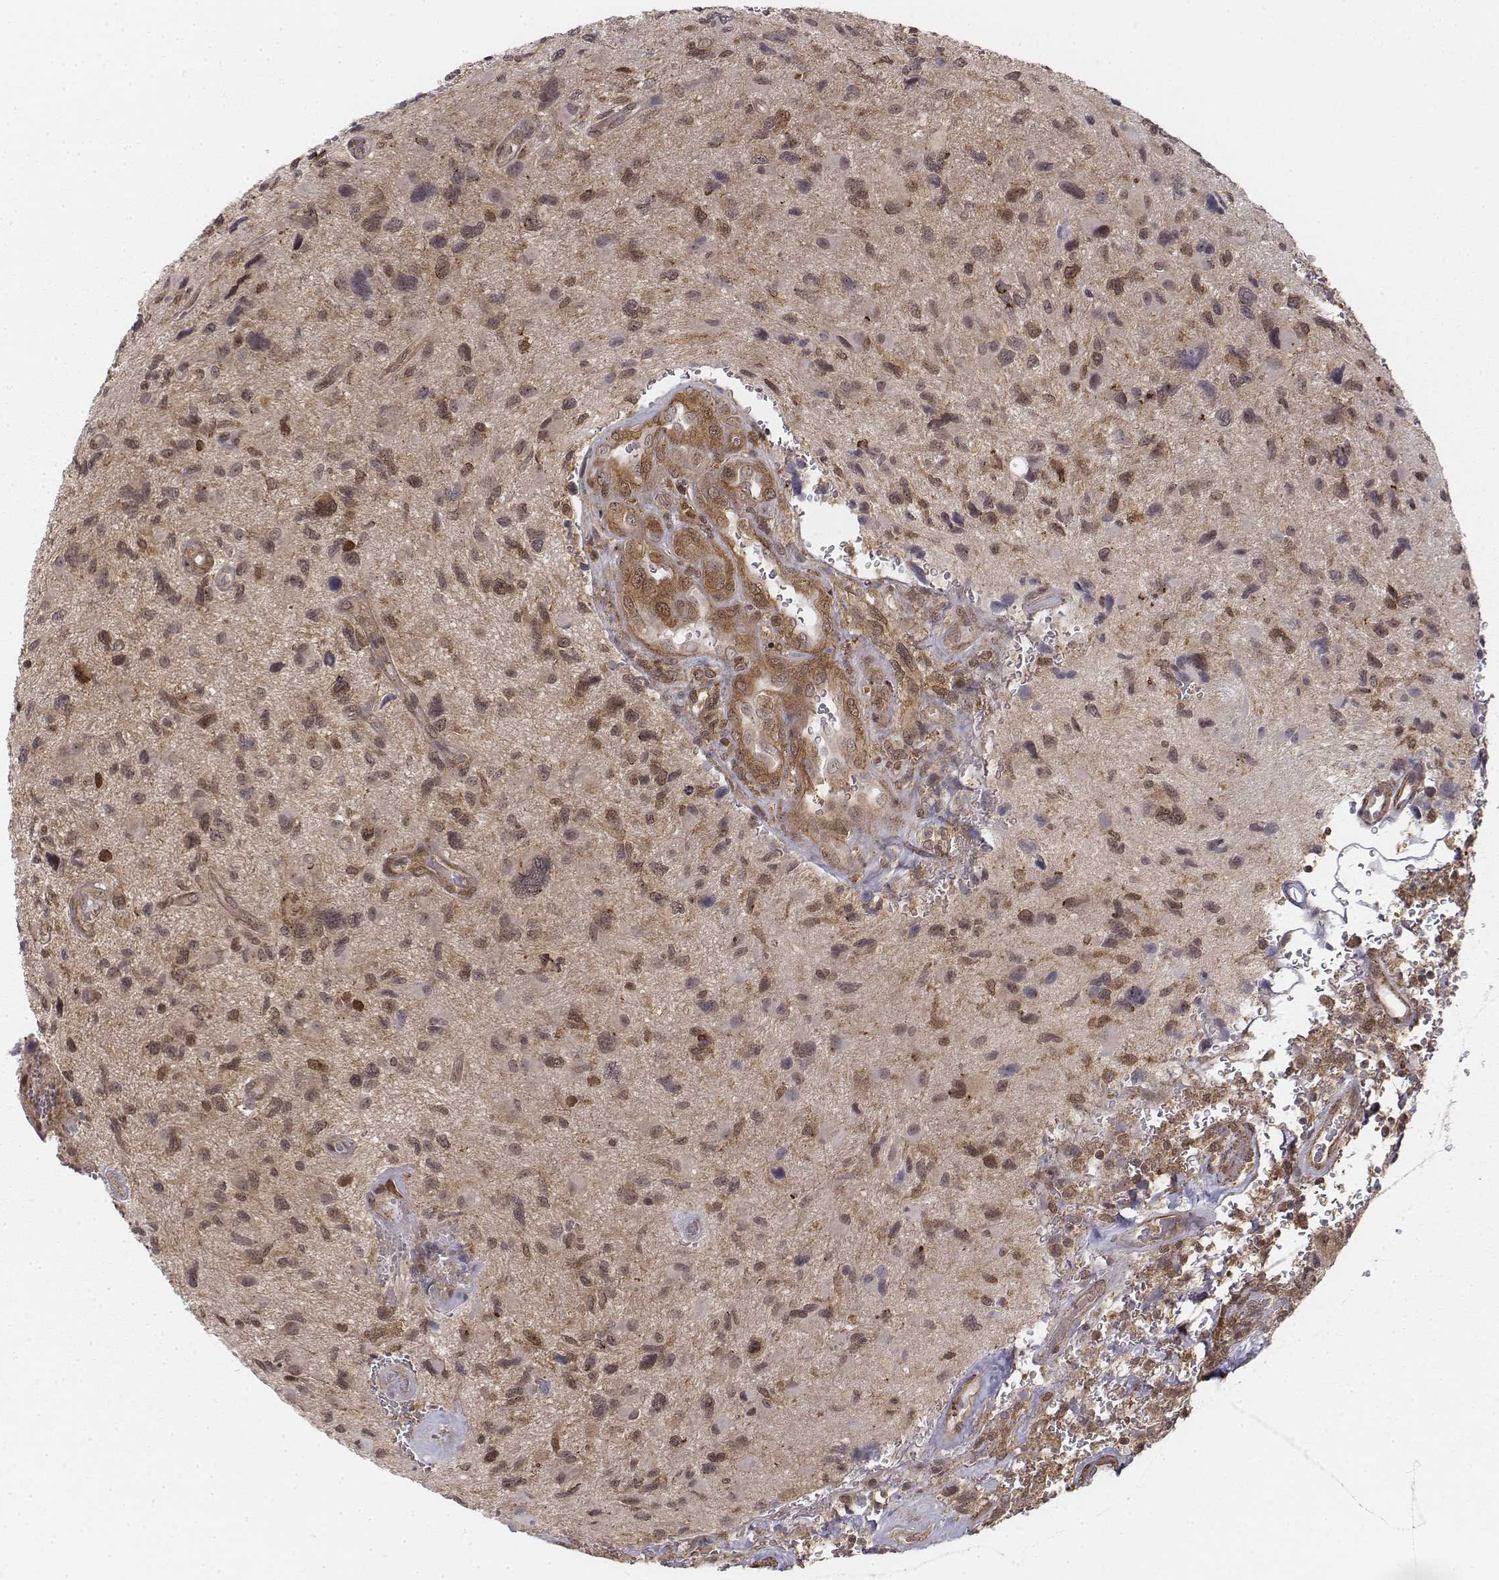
{"staining": {"intensity": "moderate", "quantity": ">75%", "location": "cytoplasmic/membranous,nuclear"}, "tissue": "glioma", "cell_type": "Tumor cells", "image_type": "cancer", "snomed": [{"axis": "morphology", "description": "Glioma, malignant, NOS"}, {"axis": "morphology", "description": "Glioma, malignant, High grade"}, {"axis": "topography", "description": "Brain"}], "caption": "Tumor cells demonstrate medium levels of moderate cytoplasmic/membranous and nuclear expression in about >75% of cells in glioma.", "gene": "ZFYVE19", "patient": {"sex": "female", "age": 71}}